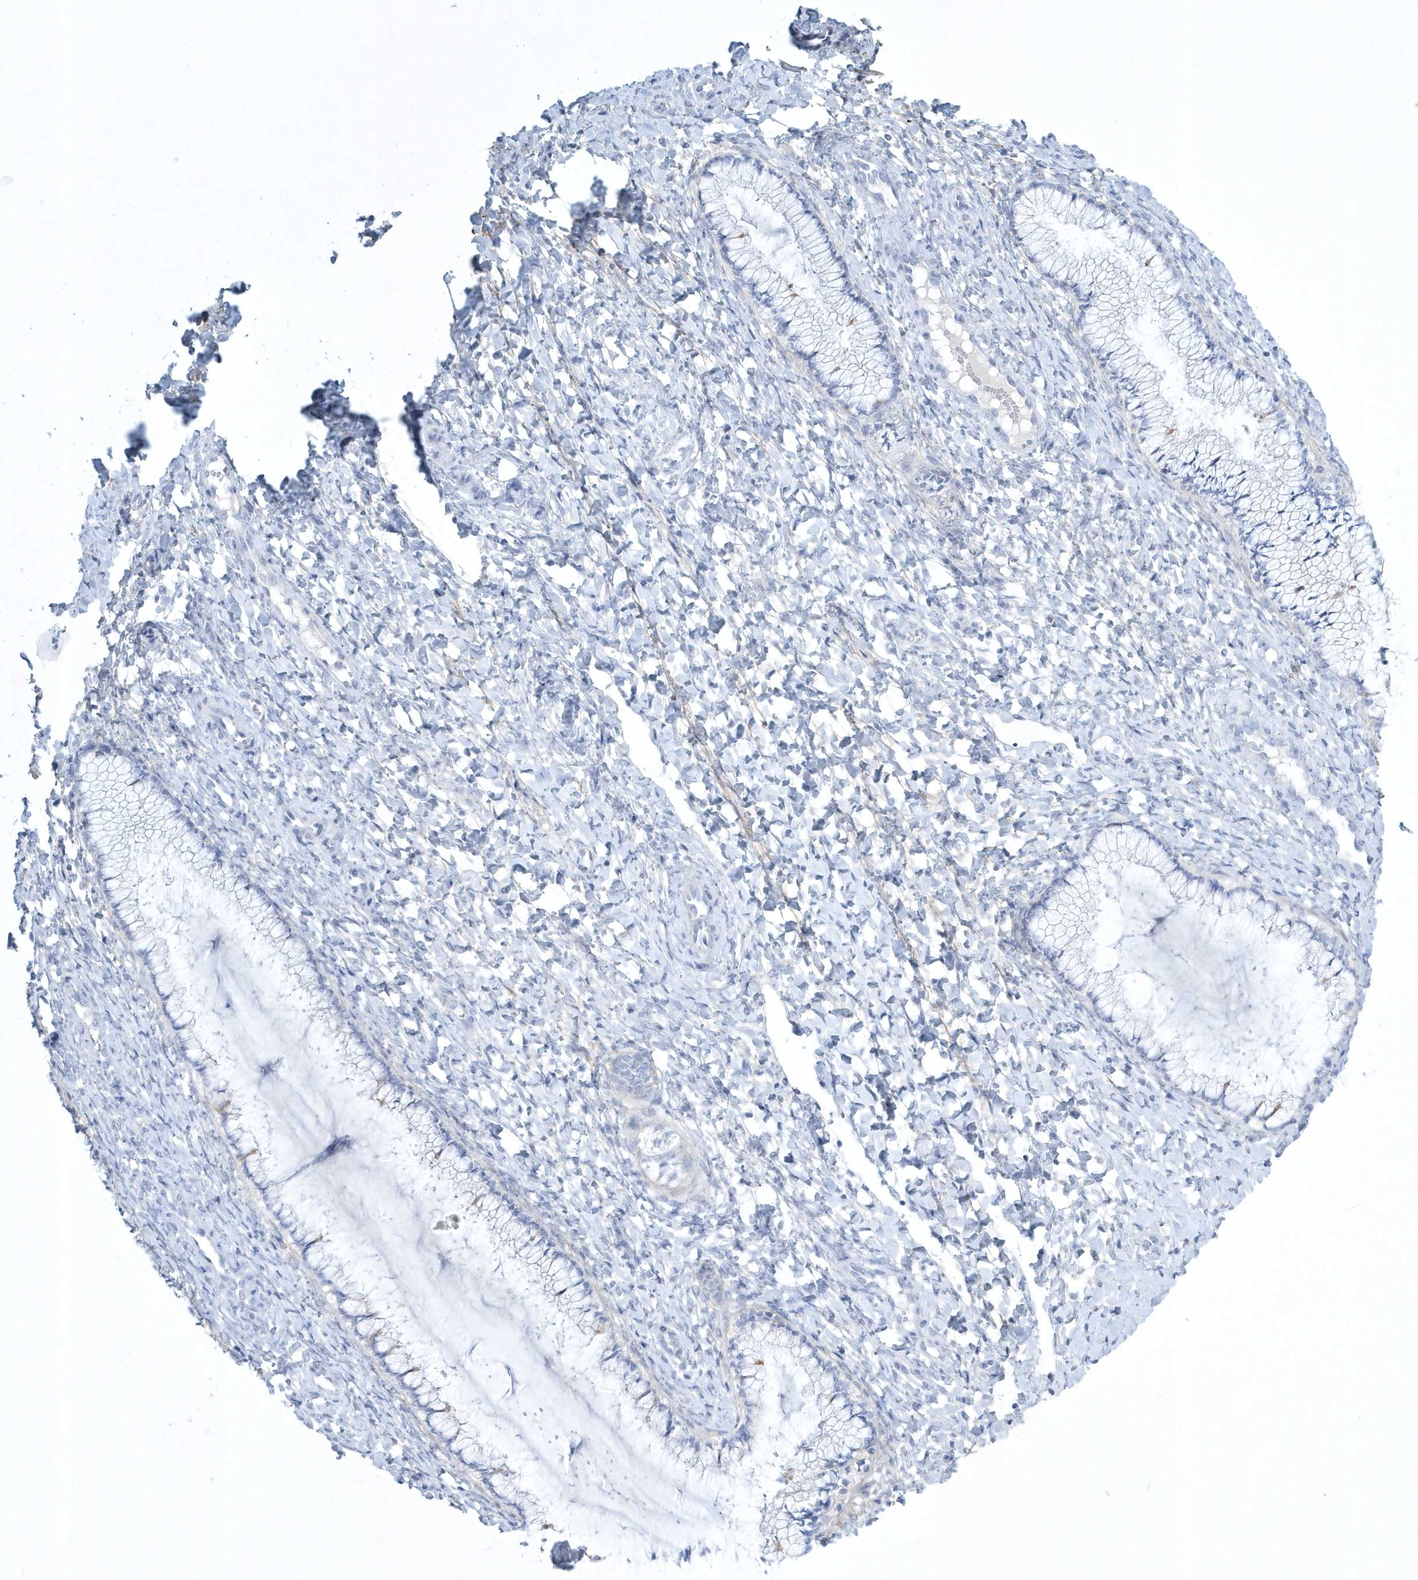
{"staining": {"intensity": "weak", "quantity": "<25%", "location": "cytoplasmic/membranous"}, "tissue": "cervix", "cell_type": "Glandular cells", "image_type": "normal", "snomed": [{"axis": "morphology", "description": "Normal tissue, NOS"}, {"axis": "morphology", "description": "Adenocarcinoma, NOS"}, {"axis": "topography", "description": "Cervix"}], "caption": "A high-resolution micrograph shows immunohistochemistry staining of benign cervix, which displays no significant expression in glandular cells.", "gene": "SPATA18", "patient": {"sex": "female", "age": 29}}